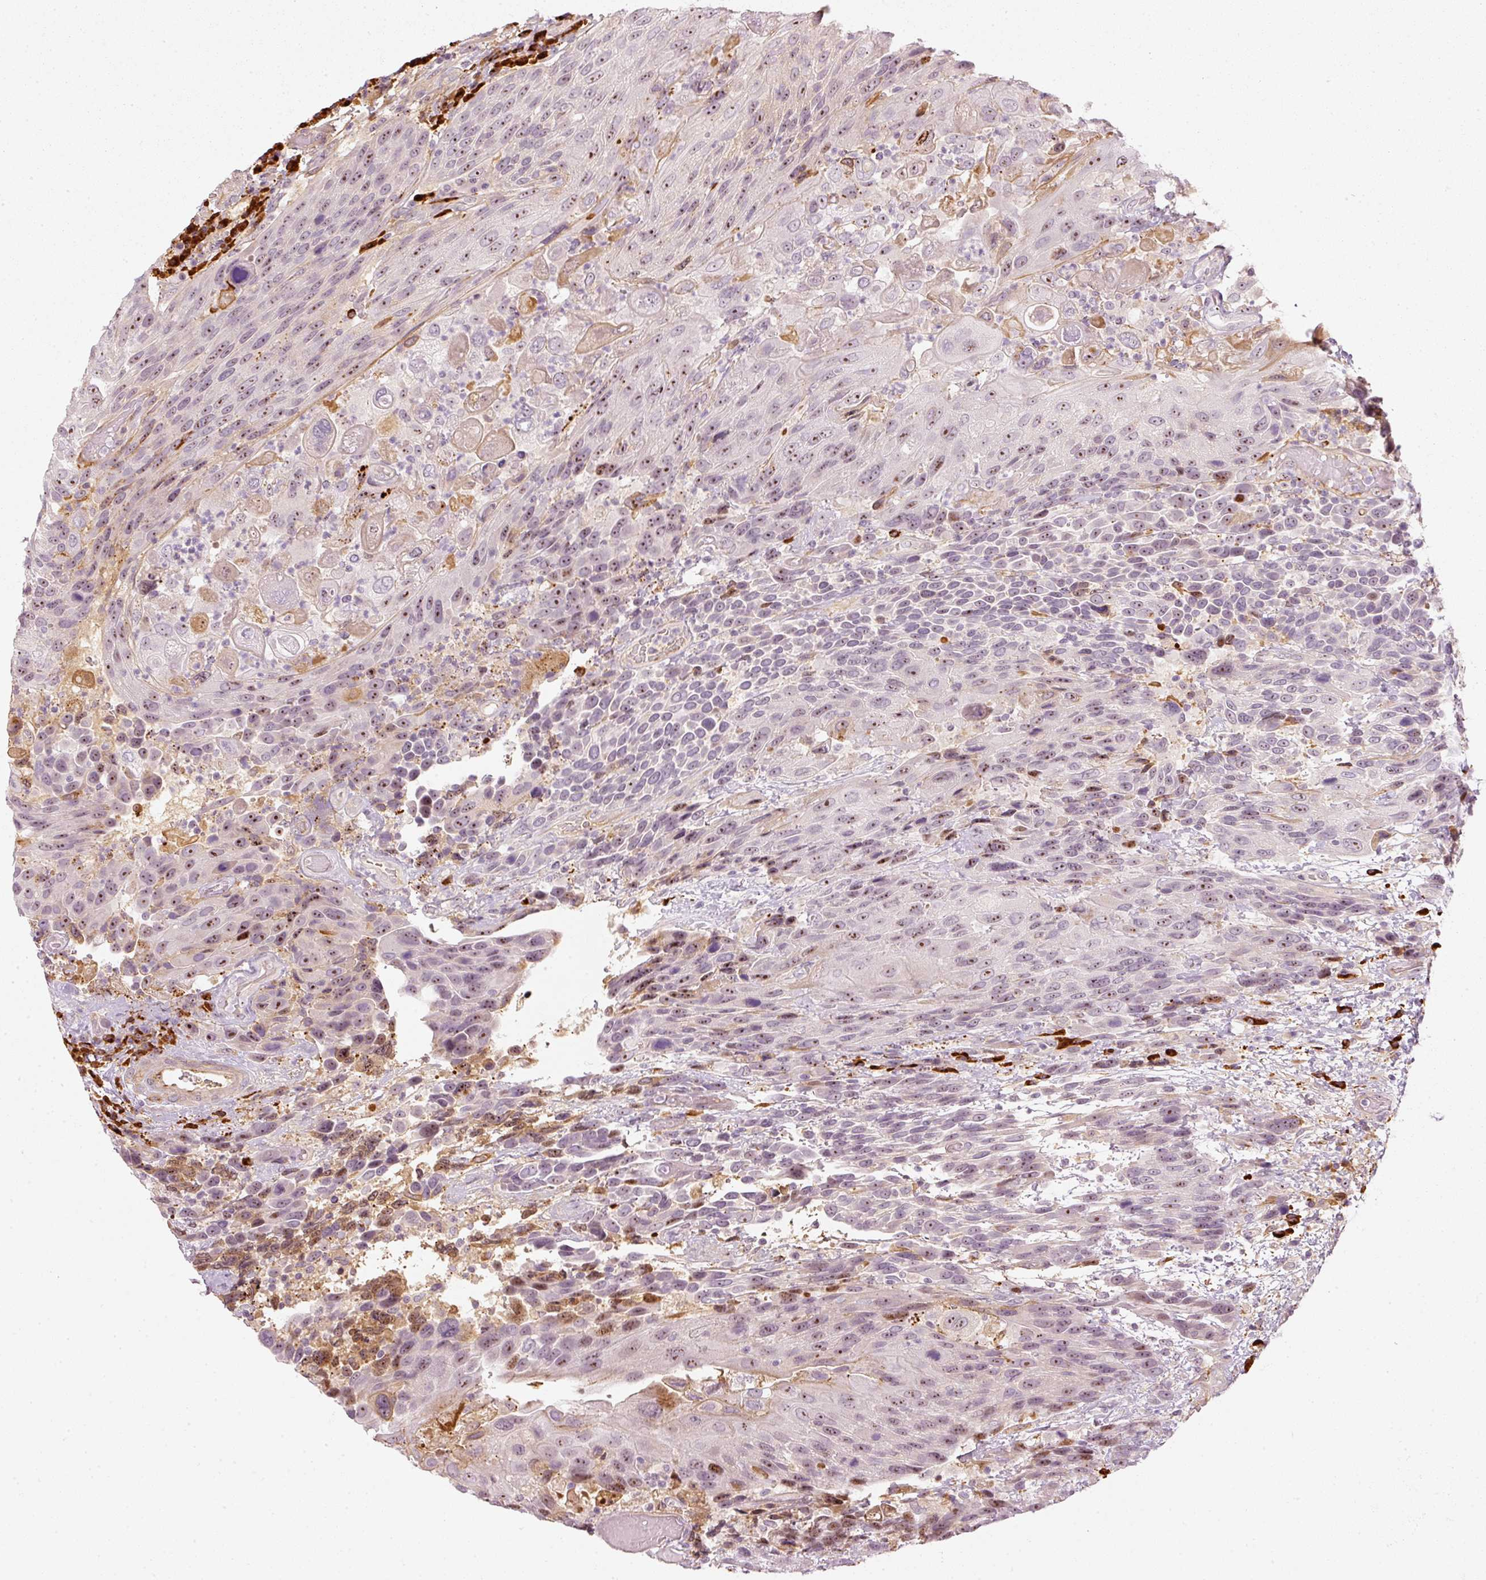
{"staining": {"intensity": "weak", "quantity": "25%-75%", "location": "nuclear"}, "tissue": "urothelial cancer", "cell_type": "Tumor cells", "image_type": "cancer", "snomed": [{"axis": "morphology", "description": "Urothelial carcinoma, High grade"}, {"axis": "topography", "description": "Urinary bladder"}], "caption": "A micrograph showing weak nuclear expression in approximately 25%-75% of tumor cells in urothelial carcinoma (high-grade), as visualized by brown immunohistochemical staining.", "gene": "VCAM1", "patient": {"sex": "female", "age": 70}}